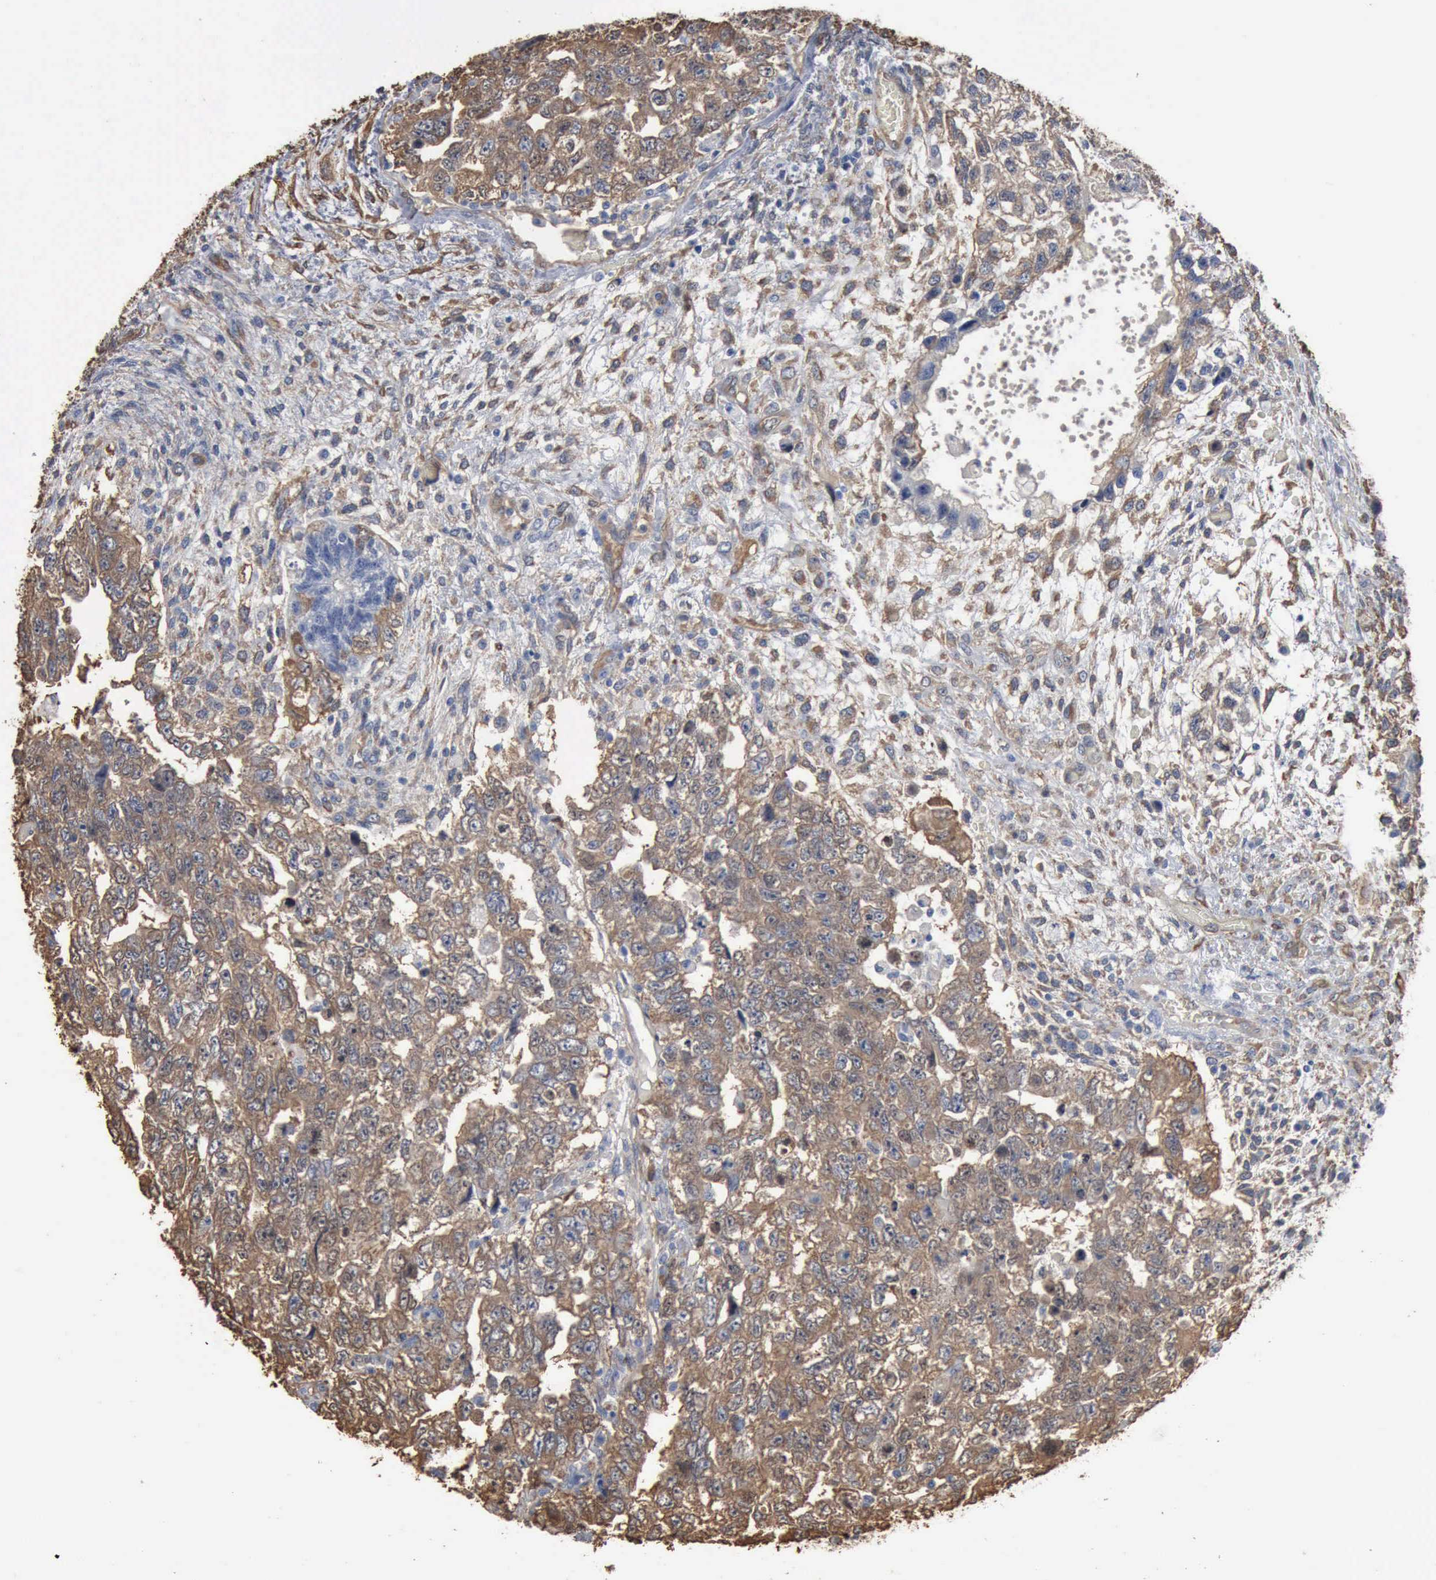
{"staining": {"intensity": "moderate", "quantity": ">75%", "location": "cytoplasmic/membranous"}, "tissue": "testis cancer", "cell_type": "Tumor cells", "image_type": "cancer", "snomed": [{"axis": "morphology", "description": "Carcinoma, Embryonal, NOS"}, {"axis": "topography", "description": "Testis"}], "caption": "The micrograph demonstrates immunohistochemical staining of testis cancer. There is moderate cytoplasmic/membranous staining is present in approximately >75% of tumor cells. Using DAB (brown) and hematoxylin (blue) stains, captured at high magnification using brightfield microscopy.", "gene": "FSCN1", "patient": {"sex": "male", "age": 36}}